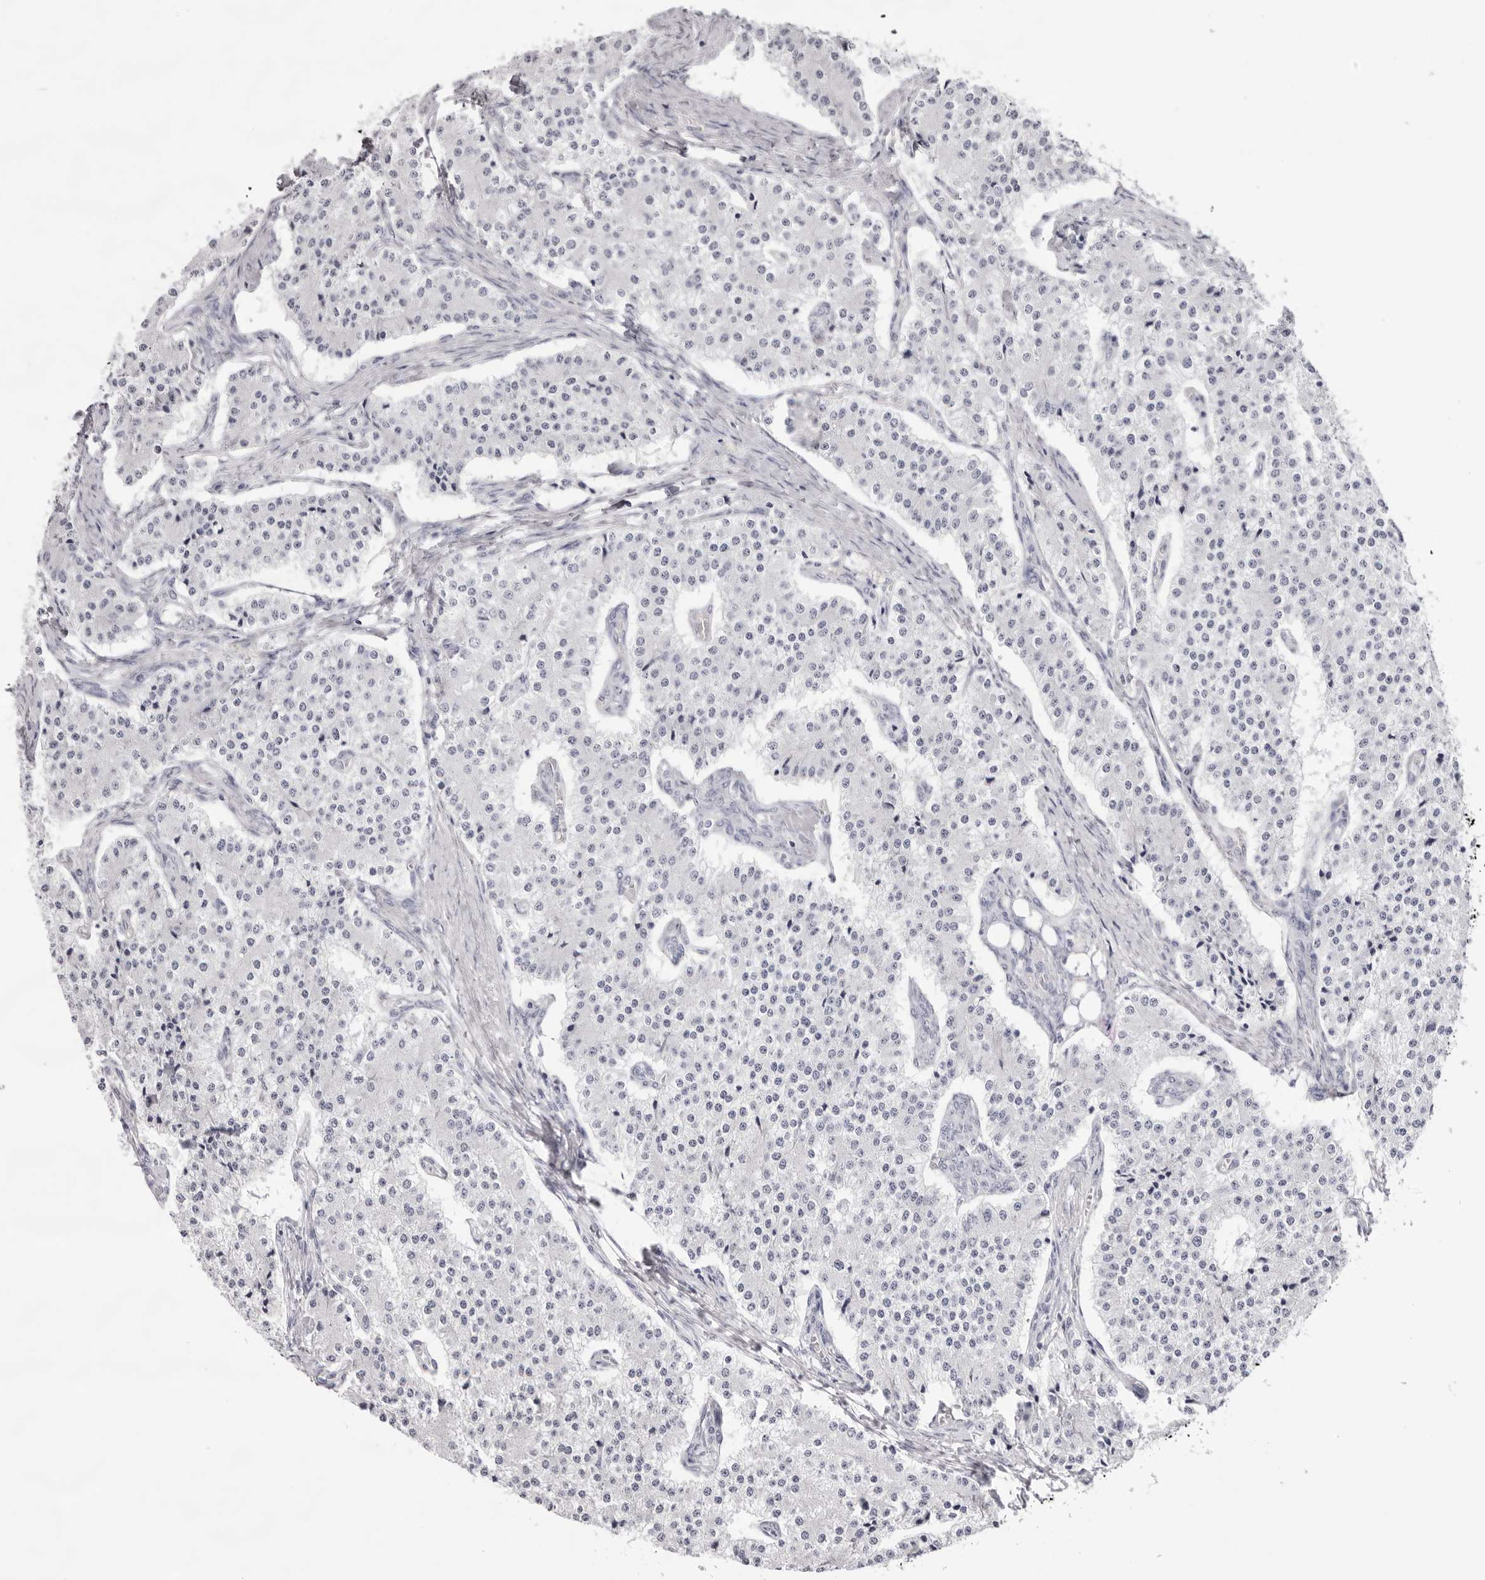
{"staining": {"intensity": "negative", "quantity": "none", "location": "none"}, "tissue": "carcinoid", "cell_type": "Tumor cells", "image_type": "cancer", "snomed": [{"axis": "morphology", "description": "Carcinoid, malignant, NOS"}, {"axis": "topography", "description": "Colon"}], "caption": "A high-resolution photomicrograph shows immunohistochemistry staining of carcinoid, which displays no significant positivity in tumor cells.", "gene": "SPTA1", "patient": {"sex": "female", "age": 52}}